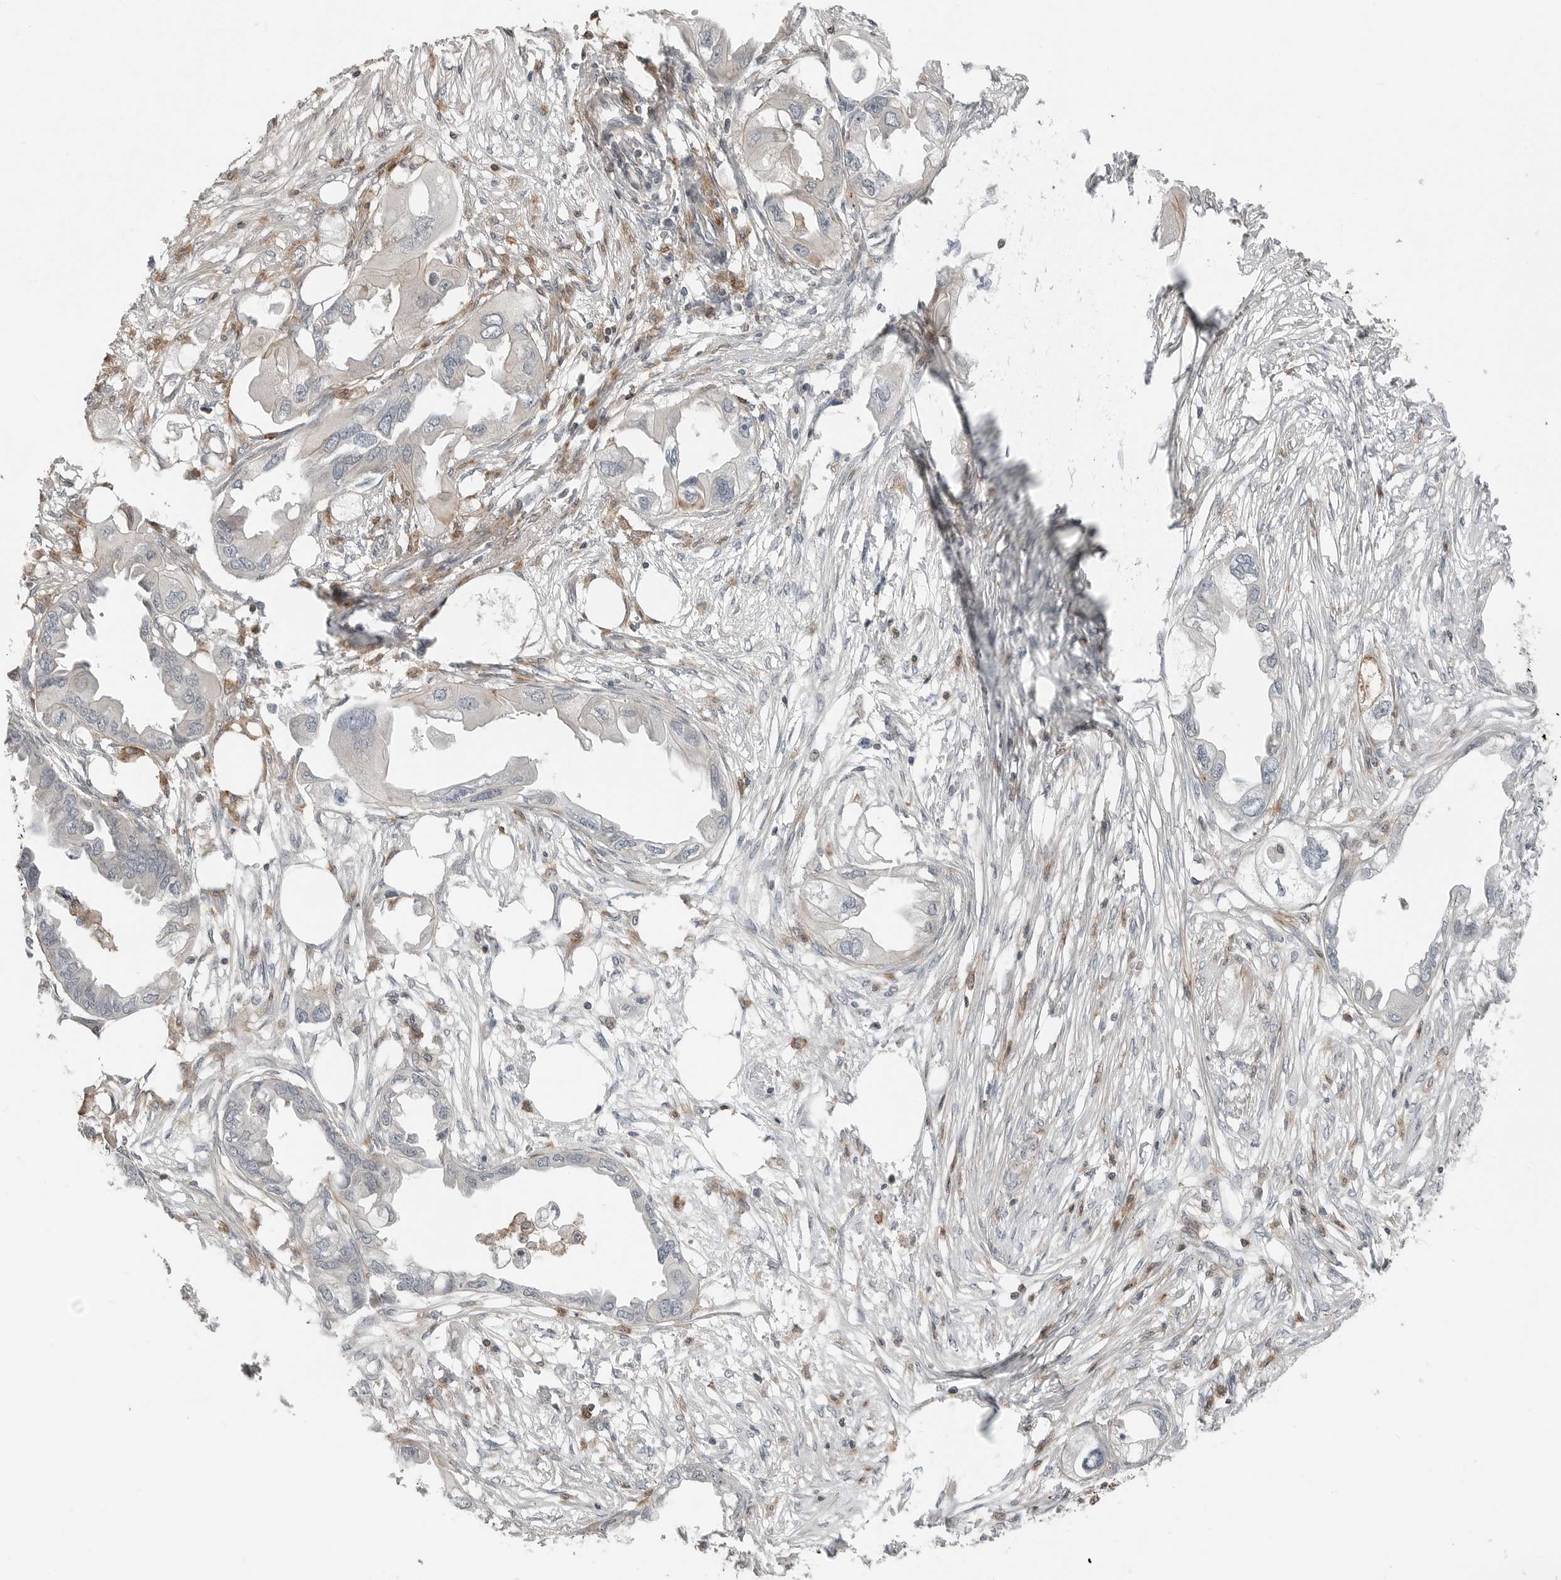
{"staining": {"intensity": "negative", "quantity": "none", "location": "none"}, "tissue": "endometrial cancer", "cell_type": "Tumor cells", "image_type": "cancer", "snomed": [{"axis": "morphology", "description": "Adenocarcinoma, NOS"}, {"axis": "morphology", "description": "Adenocarcinoma, metastatic, NOS"}, {"axis": "topography", "description": "Adipose tissue"}, {"axis": "topography", "description": "Endometrium"}], "caption": "An immunohistochemistry (IHC) micrograph of endometrial adenocarcinoma is shown. There is no staining in tumor cells of endometrial adenocarcinoma. (DAB immunohistochemistry (IHC), high magnification).", "gene": "LEFTY2", "patient": {"sex": "female", "age": 67}}